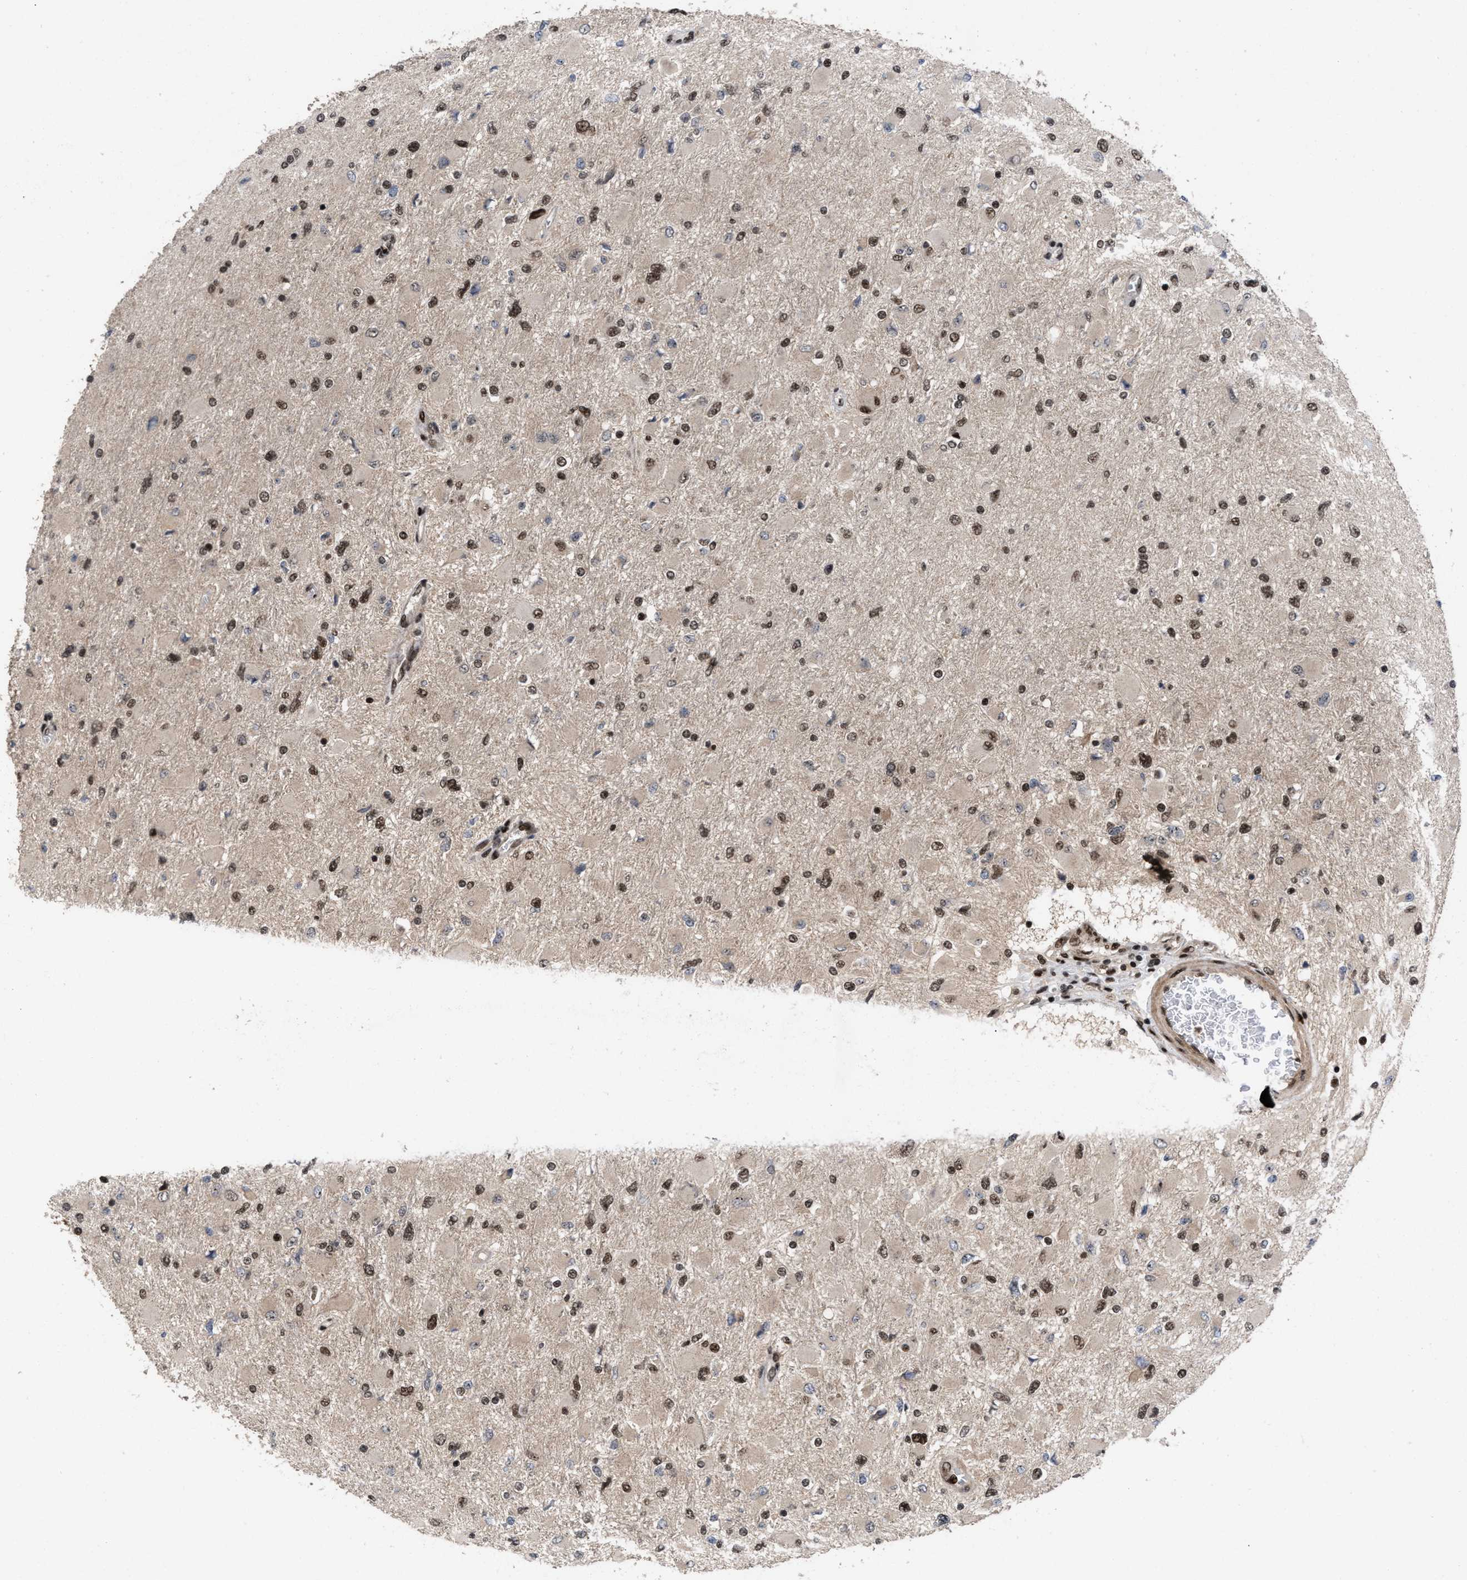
{"staining": {"intensity": "moderate", "quantity": ">75%", "location": "nuclear"}, "tissue": "glioma", "cell_type": "Tumor cells", "image_type": "cancer", "snomed": [{"axis": "morphology", "description": "Glioma, malignant, High grade"}, {"axis": "topography", "description": "Cerebral cortex"}], "caption": "Immunohistochemical staining of human malignant high-grade glioma displays medium levels of moderate nuclear staining in approximately >75% of tumor cells. (brown staining indicates protein expression, while blue staining denotes nuclei).", "gene": "WIZ", "patient": {"sex": "female", "age": 36}}